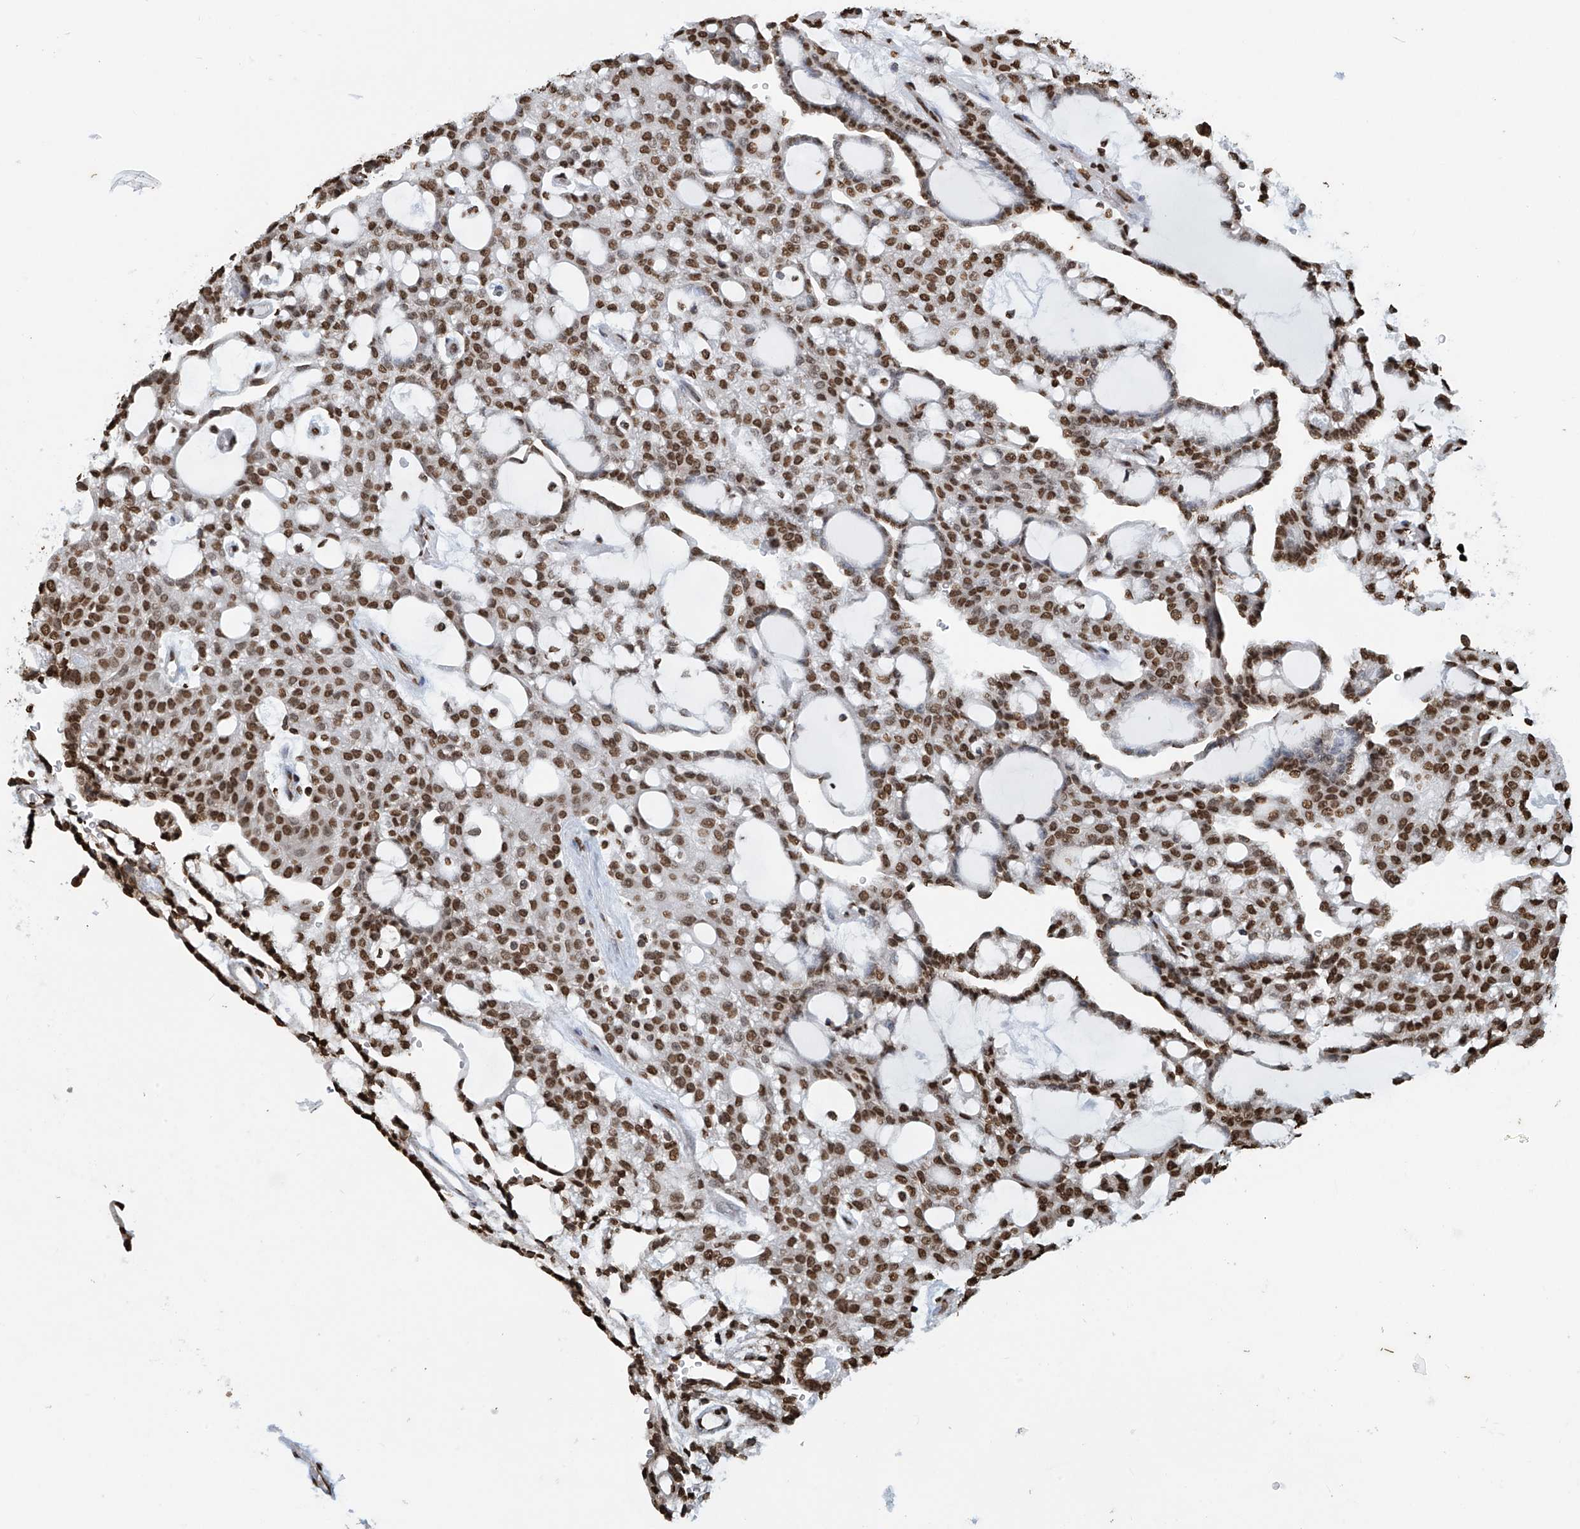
{"staining": {"intensity": "strong", "quantity": "25%-75%", "location": "nuclear"}, "tissue": "renal cancer", "cell_type": "Tumor cells", "image_type": "cancer", "snomed": [{"axis": "morphology", "description": "Adenocarcinoma, NOS"}, {"axis": "topography", "description": "Kidney"}], "caption": "Renal adenocarcinoma stained with DAB (3,3'-diaminobenzidine) immunohistochemistry reveals high levels of strong nuclear staining in about 25%-75% of tumor cells. Immunohistochemistry (ihc) stains the protein in brown and the nuclei are stained blue.", "gene": "DPPA2", "patient": {"sex": "male", "age": 63}}